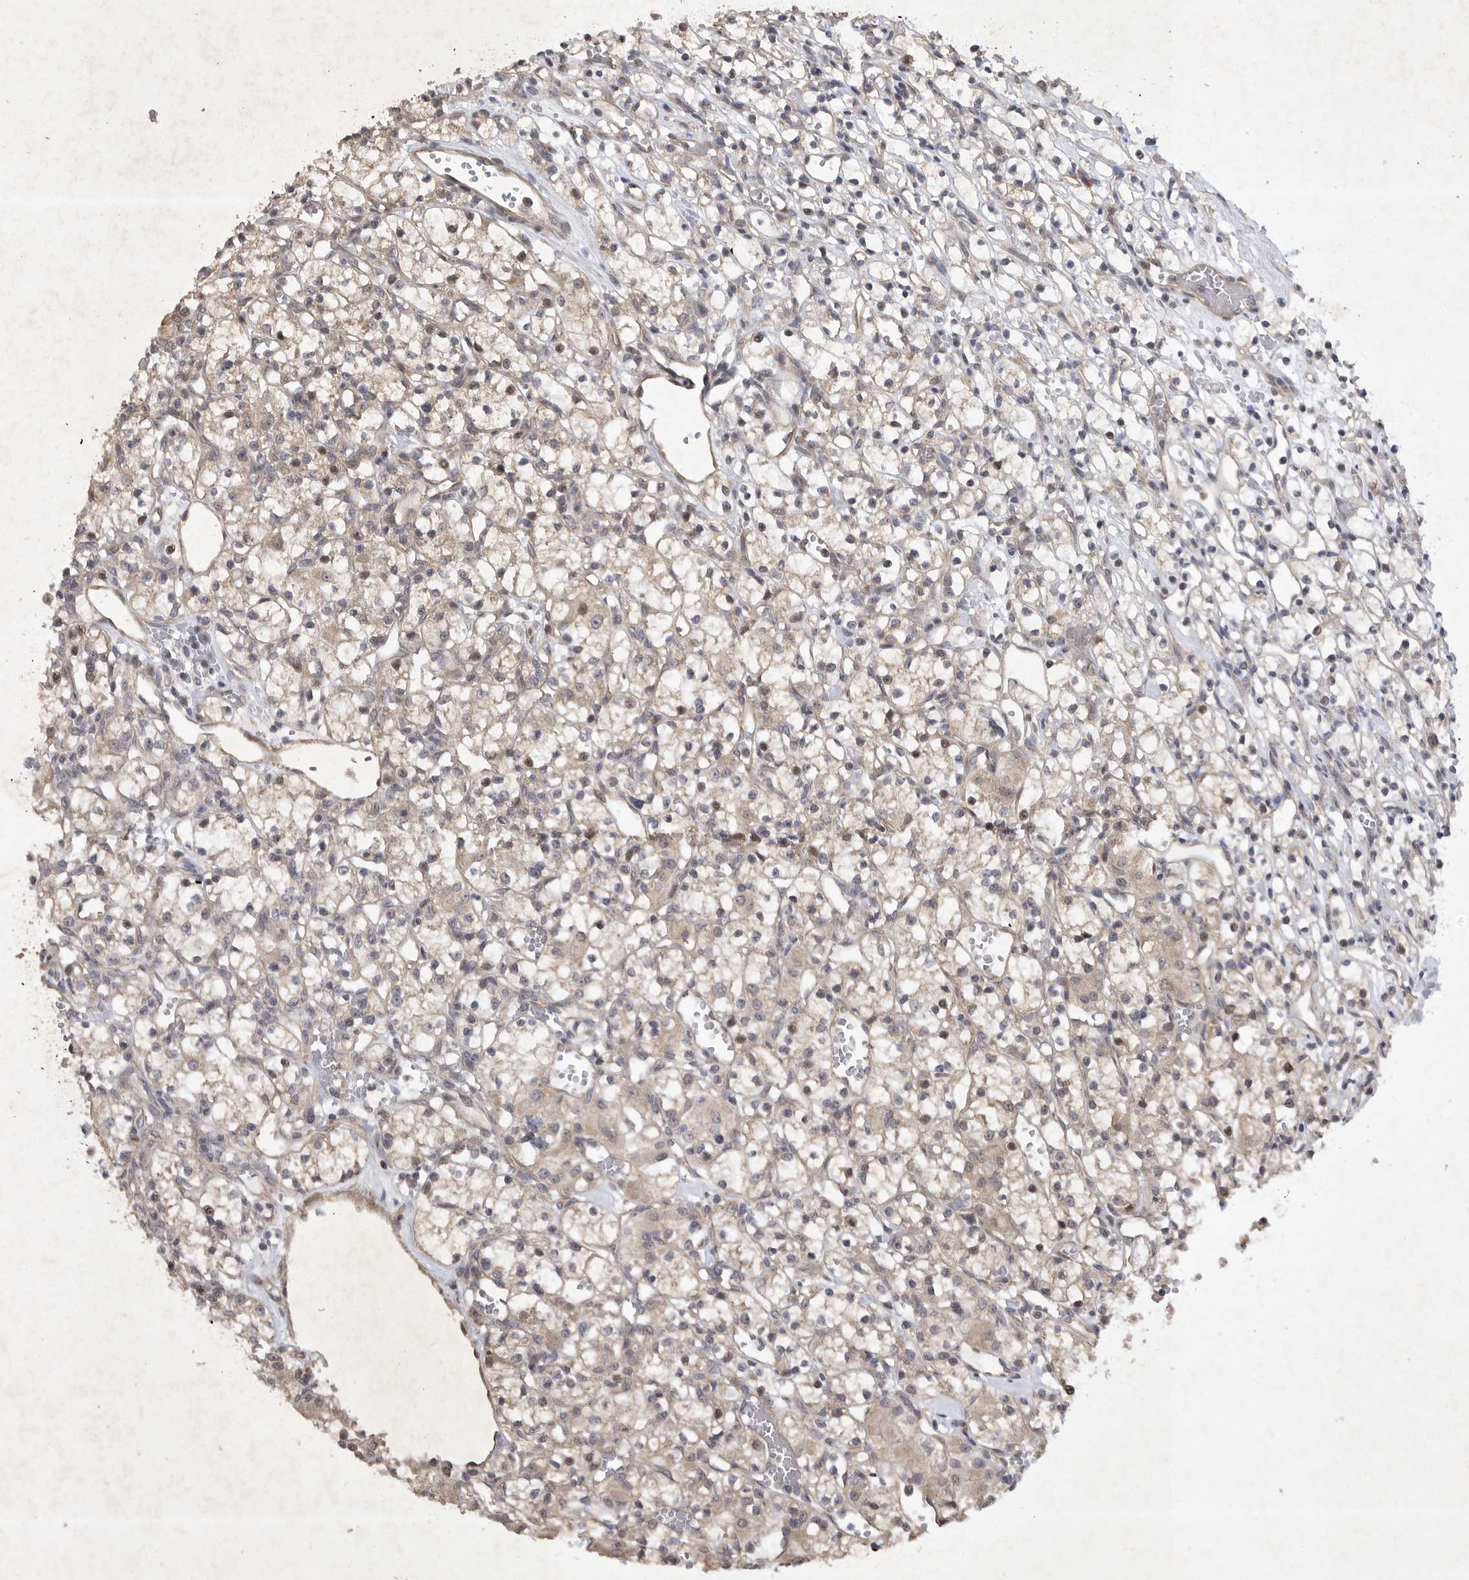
{"staining": {"intensity": "weak", "quantity": "25%-75%", "location": "cytoplasmic/membranous"}, "tissue": "renal cancer", "cell_type": "Tumor cells", "image_type": "cancer", "snomed": [{"axis": "morphology", "description": "Adenocarcinoma, NOS"}, {"axis": "topography", "description": "Kidney"}], "caption": "A brown stain labels weak cytoplasmic/membranous positivity of a protein in adenocarcinoma (renal) tumor cells.", "gene": "EDEM3", "patient": {"sex": "female", "age": 59}}